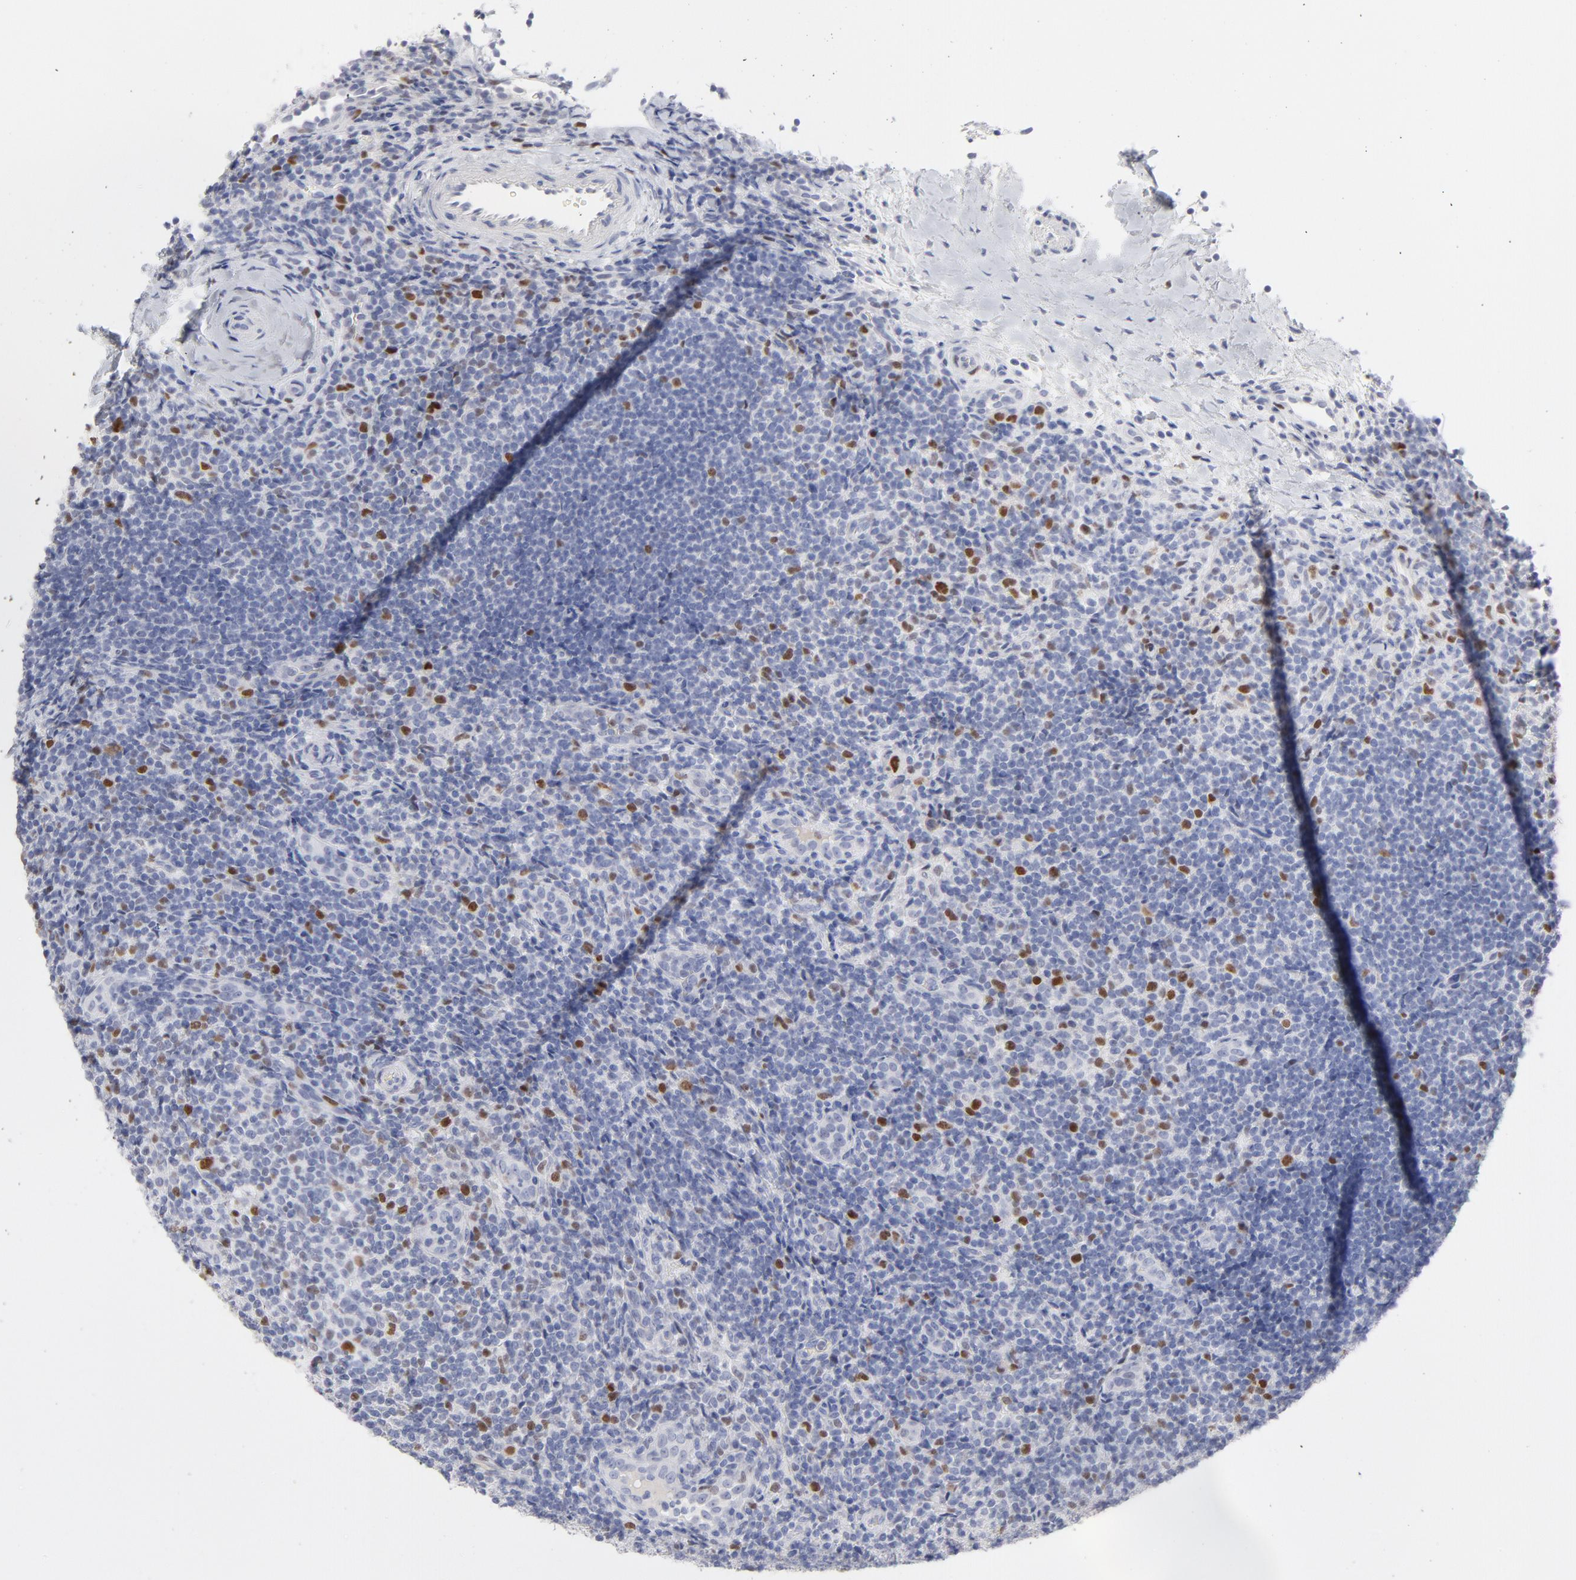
{"staining": {"intensity": "strong", "quantity": "<25%", "location": "nuclear"}, "tissue": "lymphoma", "cell_type": "Tumor cells", "image_type": "cancer", "snomed": [{"axis": "morphology", "description": "Malignant lymphoma, non-Hodgkin's type, Low grade"}, {"axis": "topography", "description": "Lymph node"}], "caption": "Tumor cells exhibit medium levels of strong nuclear staining in about <25% of cells in low-grade malignant lymphoma, non-Hodgkin's type.", "gene": "MCM7", "patient": {"sex": "female", "age": 76}}